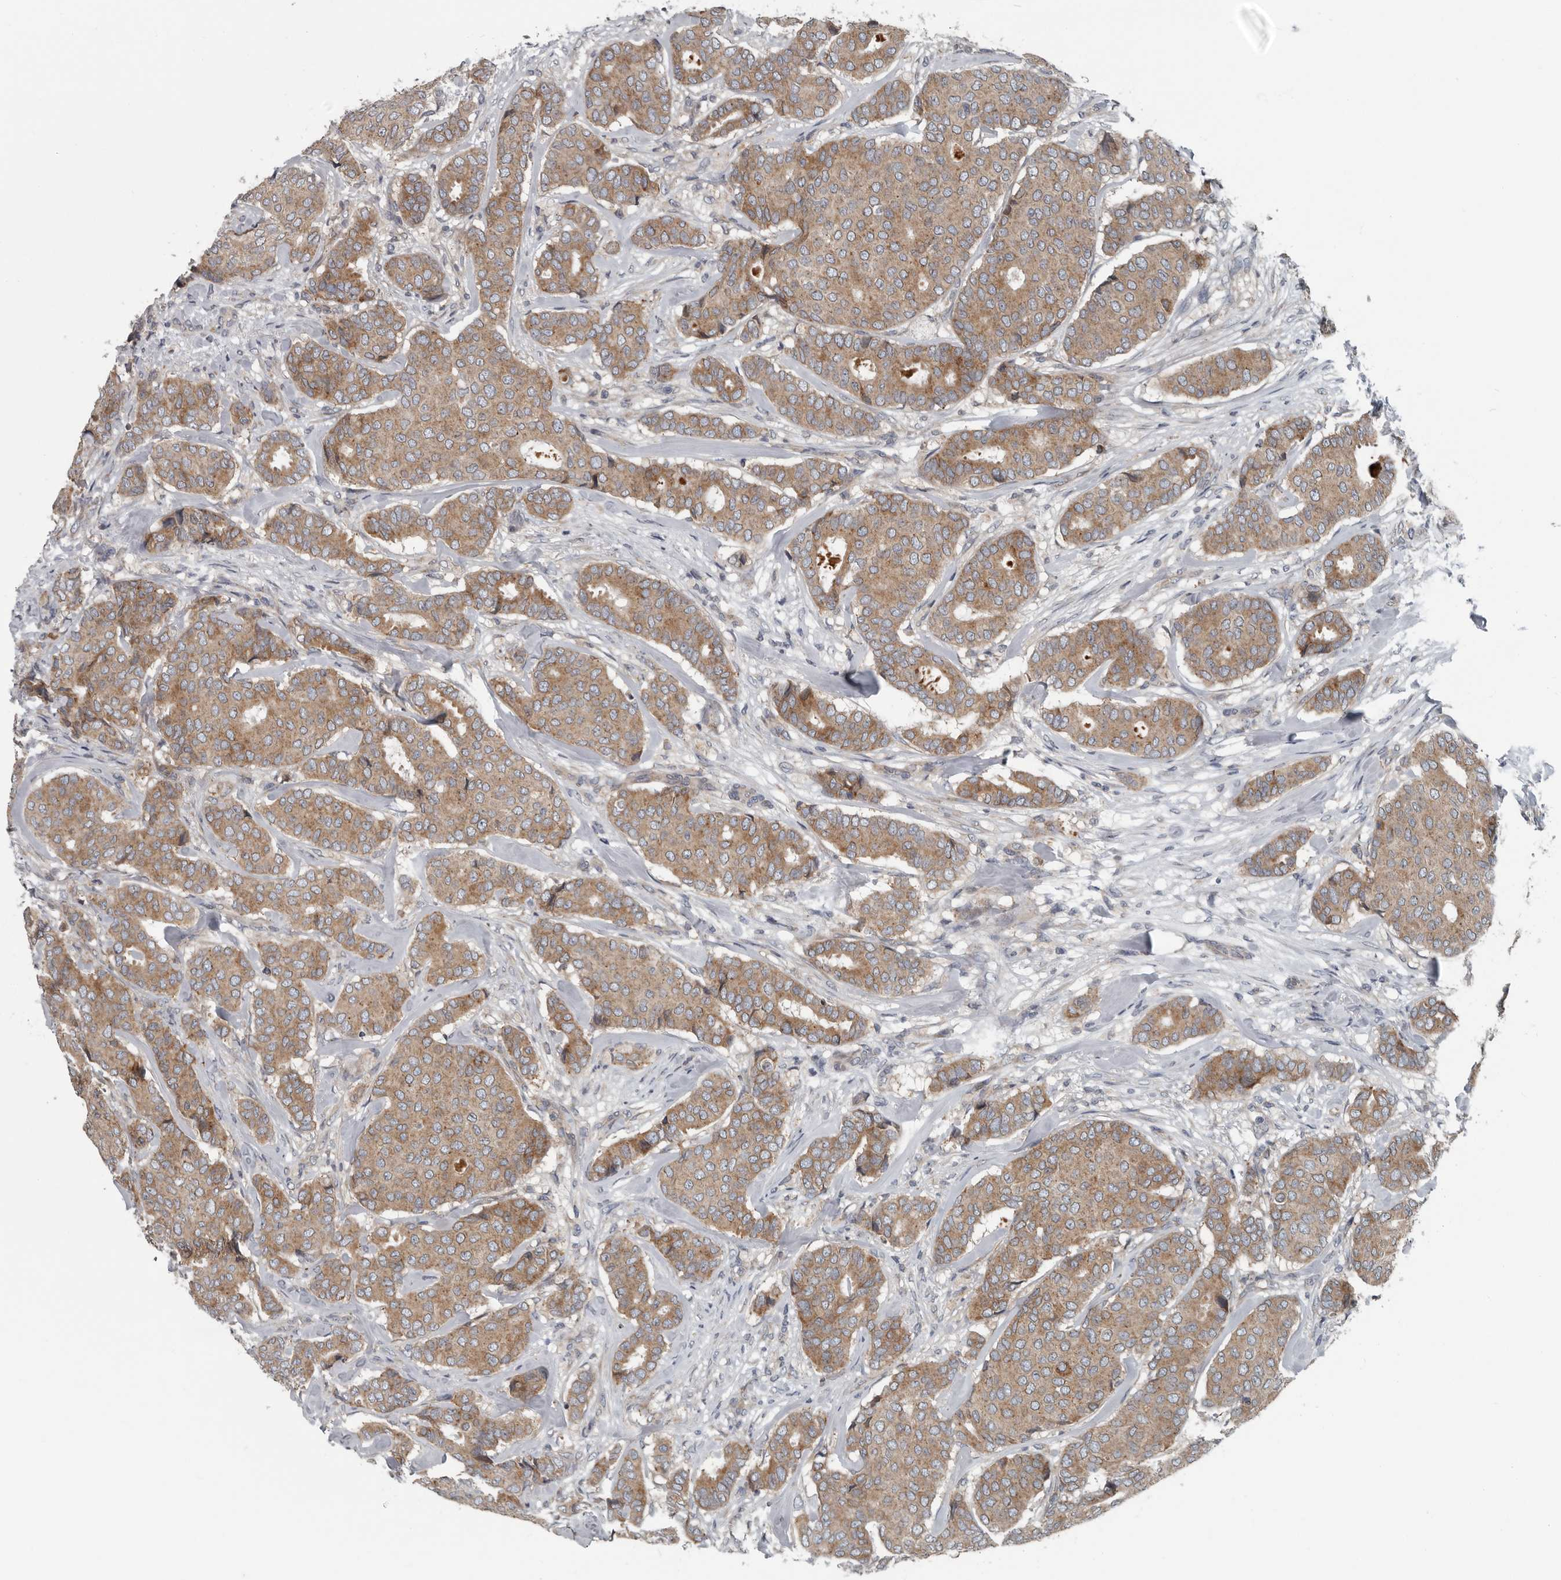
{"staining": {"intensity": "moderate", "quantity": ">75%", "location": "cytoplasmic/membranous"}, "tissue": "breast cancer", "cell_type": "Tumor cells", "image_type": "cancer", "snomed": [{"axis": "morphology", "description": "Duct carcinoma"}, {"axis": "topography", "description": "Breast"}], "caption": "Protein staining of breast cancer tissue reveals moderate cytoplasmic/membranous staining in about >75% of tumor cells.", "gene": "TMEM199", "patient": {"sex": "female", "age": 75}}